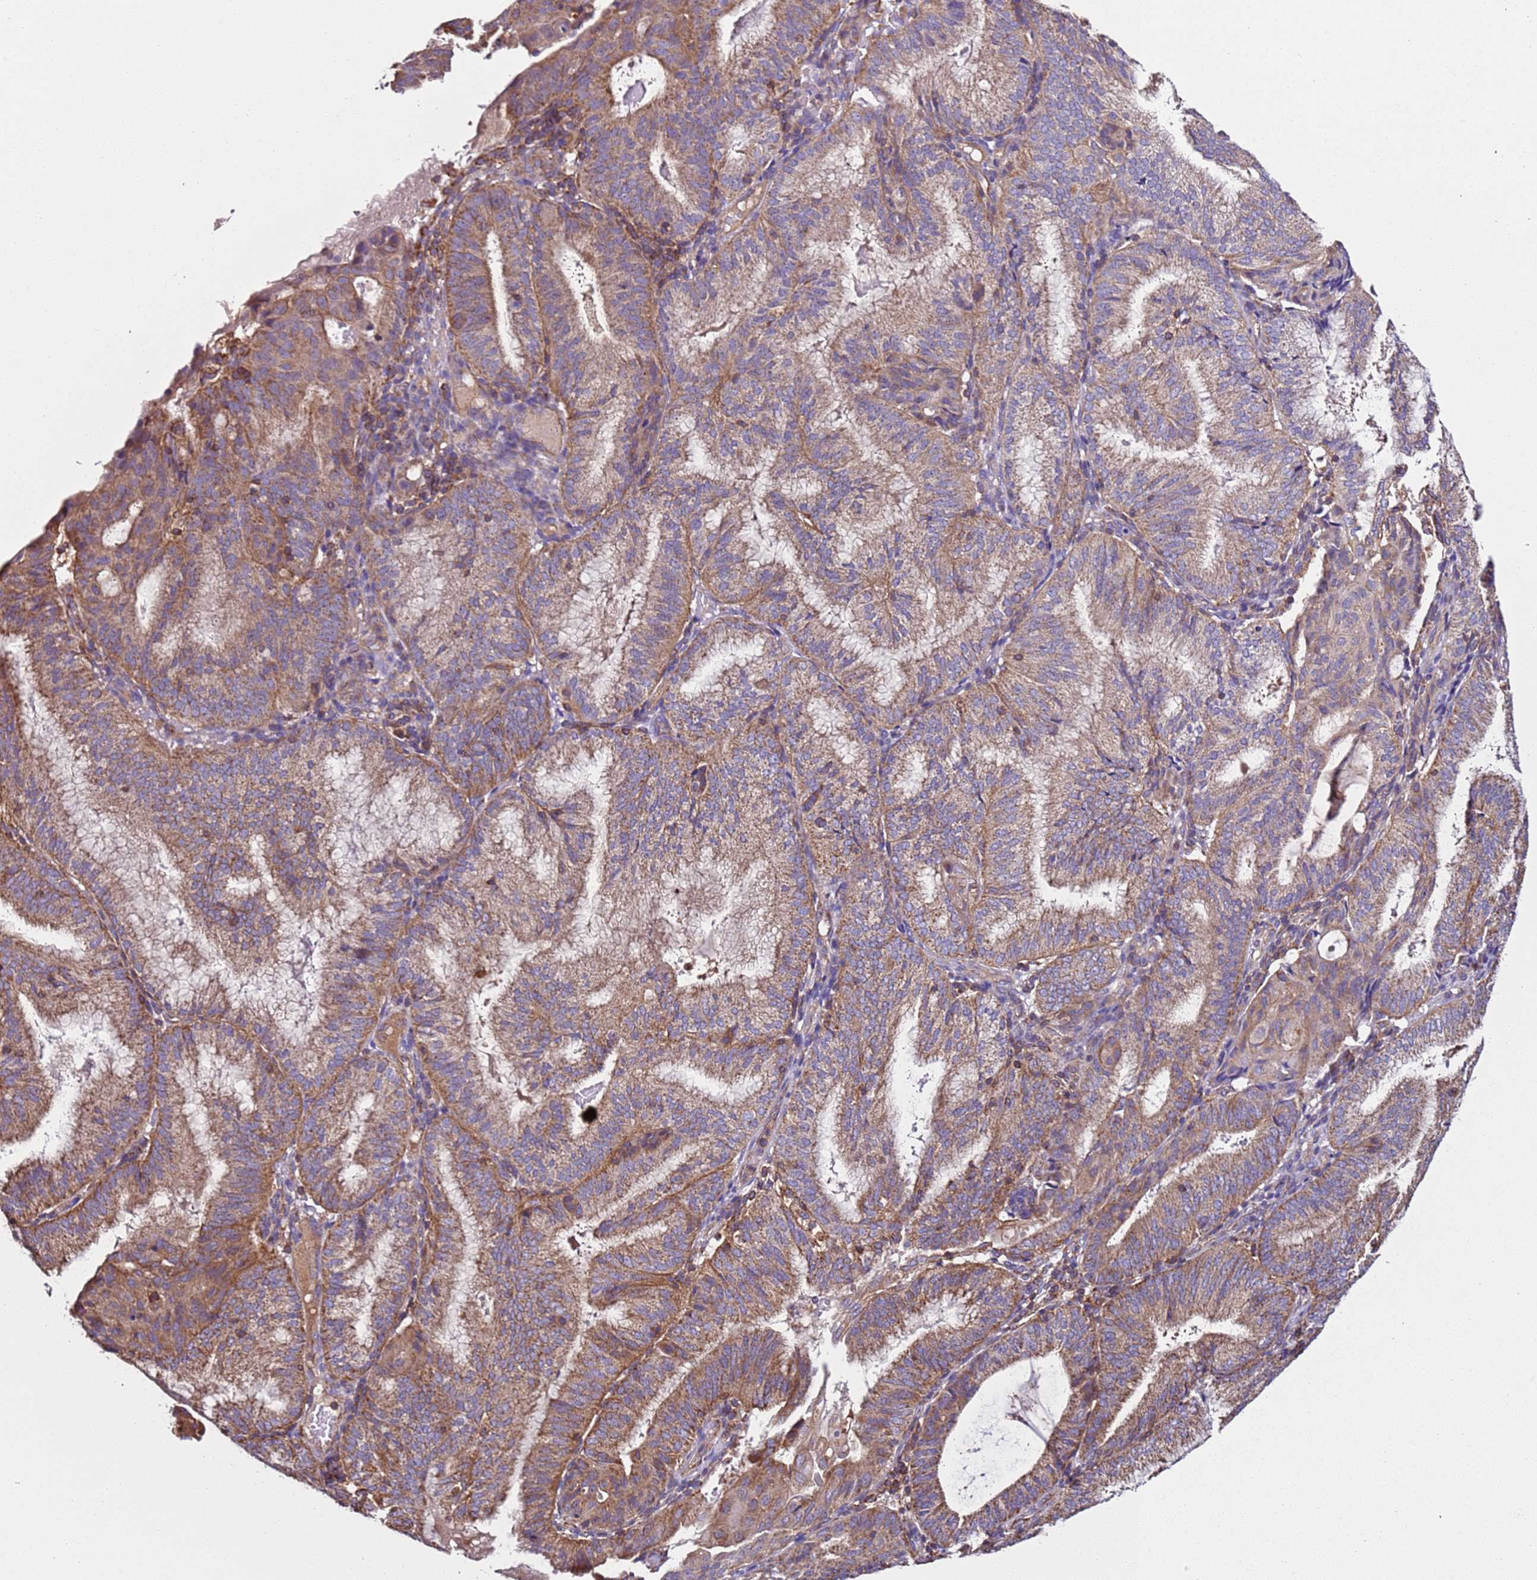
{"staining": {"intensity": "moderate", "quantity": ">75%", "location": "cytoplasmic/membranous"}, "tissue": "endometrial cancer", "cell_type": "Tumor cells", "image_type": "cancer", "snomed": [{"axis": "morphology", "description": "Adenocarcinoma, NOS"}, {"axis": "topography", "description": "Endometrium"}], "caption": "Brown immunohistochemical staining in endometrial cancer (adenocarcinoma) shows moderate cytoplasmic/membranous staining in approximately >75% of tumor cells.", "gene": "RMND5A", "patient": {"sex": "female", "age": 49}}